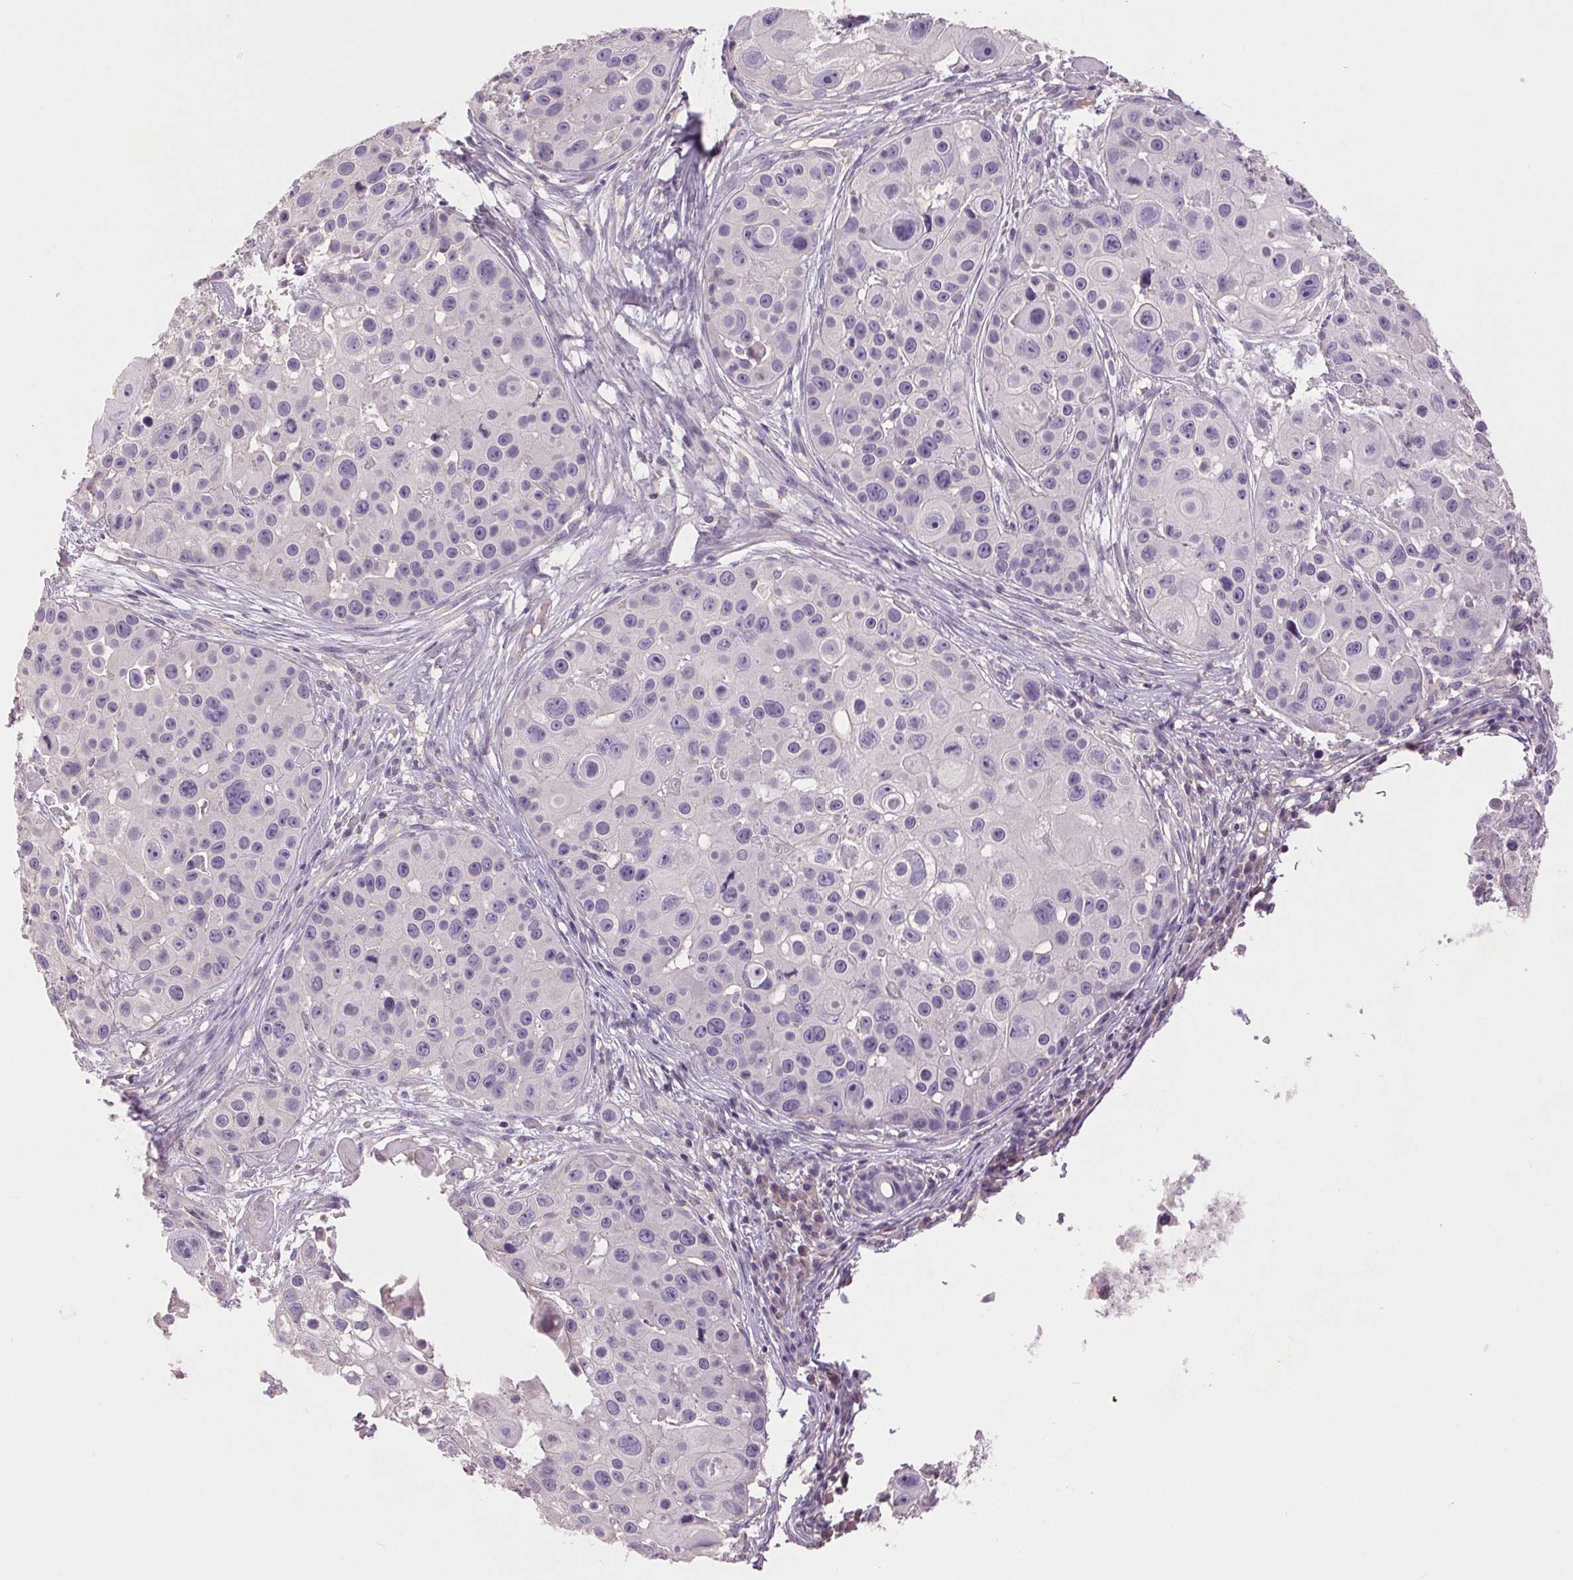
{"staining": {"intensity": "negative", "quantity": "none", "location": "none"}, "tissue": "skin cancer", "cell_type": "Tumor cells", "image_type": "cancer", "snomed": [{"axis": "morphology", "description": "Squamous cell carcinoma, NOS"}, {"axis": "topography", "description": "Skin"}], "caption": "Skin squamous cell carcinoma was stained to show a protein in brown. There is no significant staining in tumor cells. The staining is performed using DAB (3,3'-diaminobenzidine) brown chromogen with nuclei counter-stained in using hematoxylin.", "gene": "FXYD4", "patient": {"sex": "male", "age": 92}}